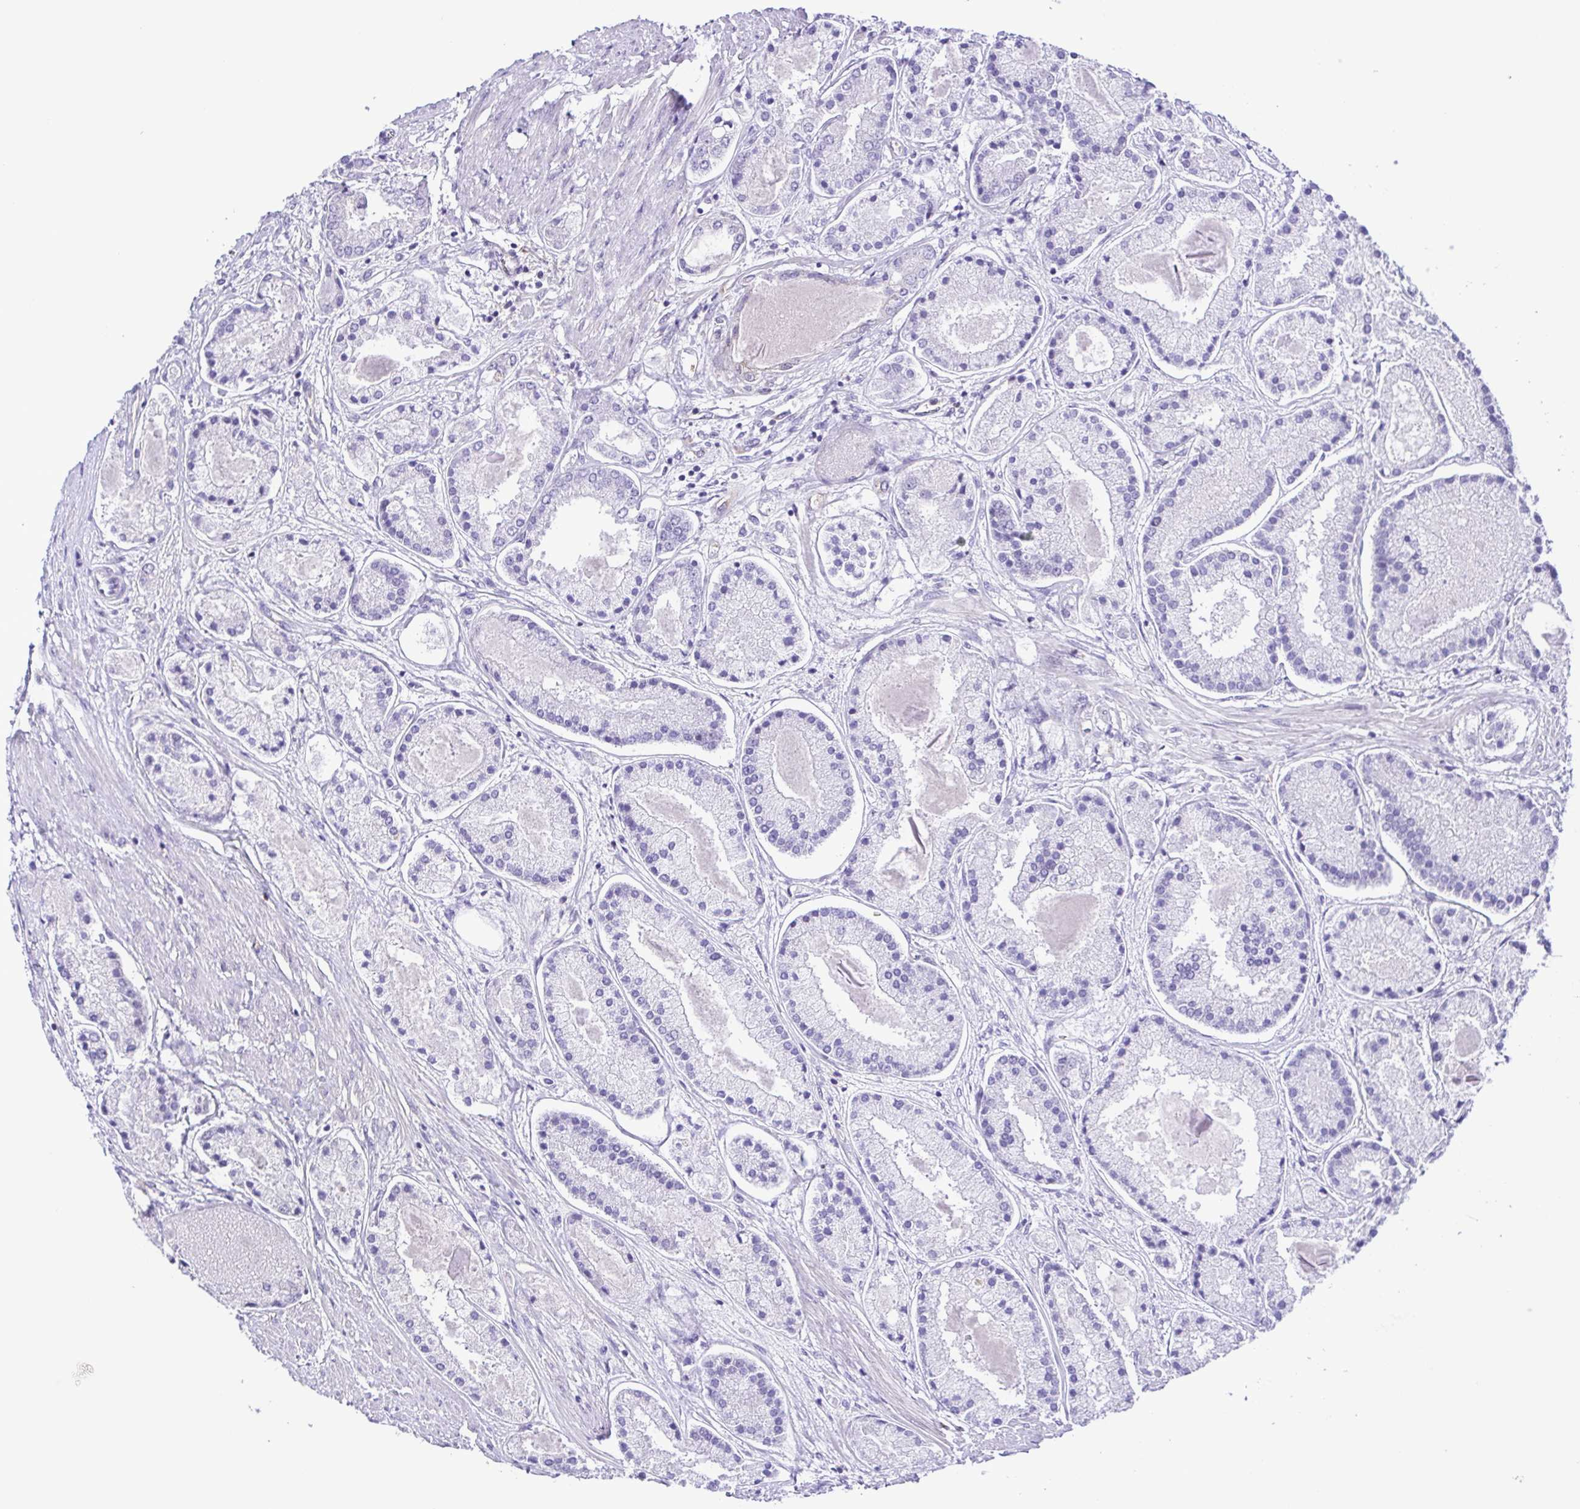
{"staining": {"intensity": "negative", "quantity": "none", "location": "none"}, "tissue": "prostate cancer", "cell_type": "Tumor cells", "image_type": "cancer", "snomed": [{"axis": "morphology", "description": "Adenocarcinoma, High grade"}, {"axis": "topography", "description": "Prostate"}], "caption": "This is a histopathology image of immunohistochemistry (IHC) staining of prostate adenocarcinoma (high-grade), which shows no staining in tumor cells. (Brightfield microscopy of DAB (3,3'-diaminobenzidine) immunohistochemistry at high magnification).", "gene": "DCLK2", "patient": {"sex": "male", "age": 67}}